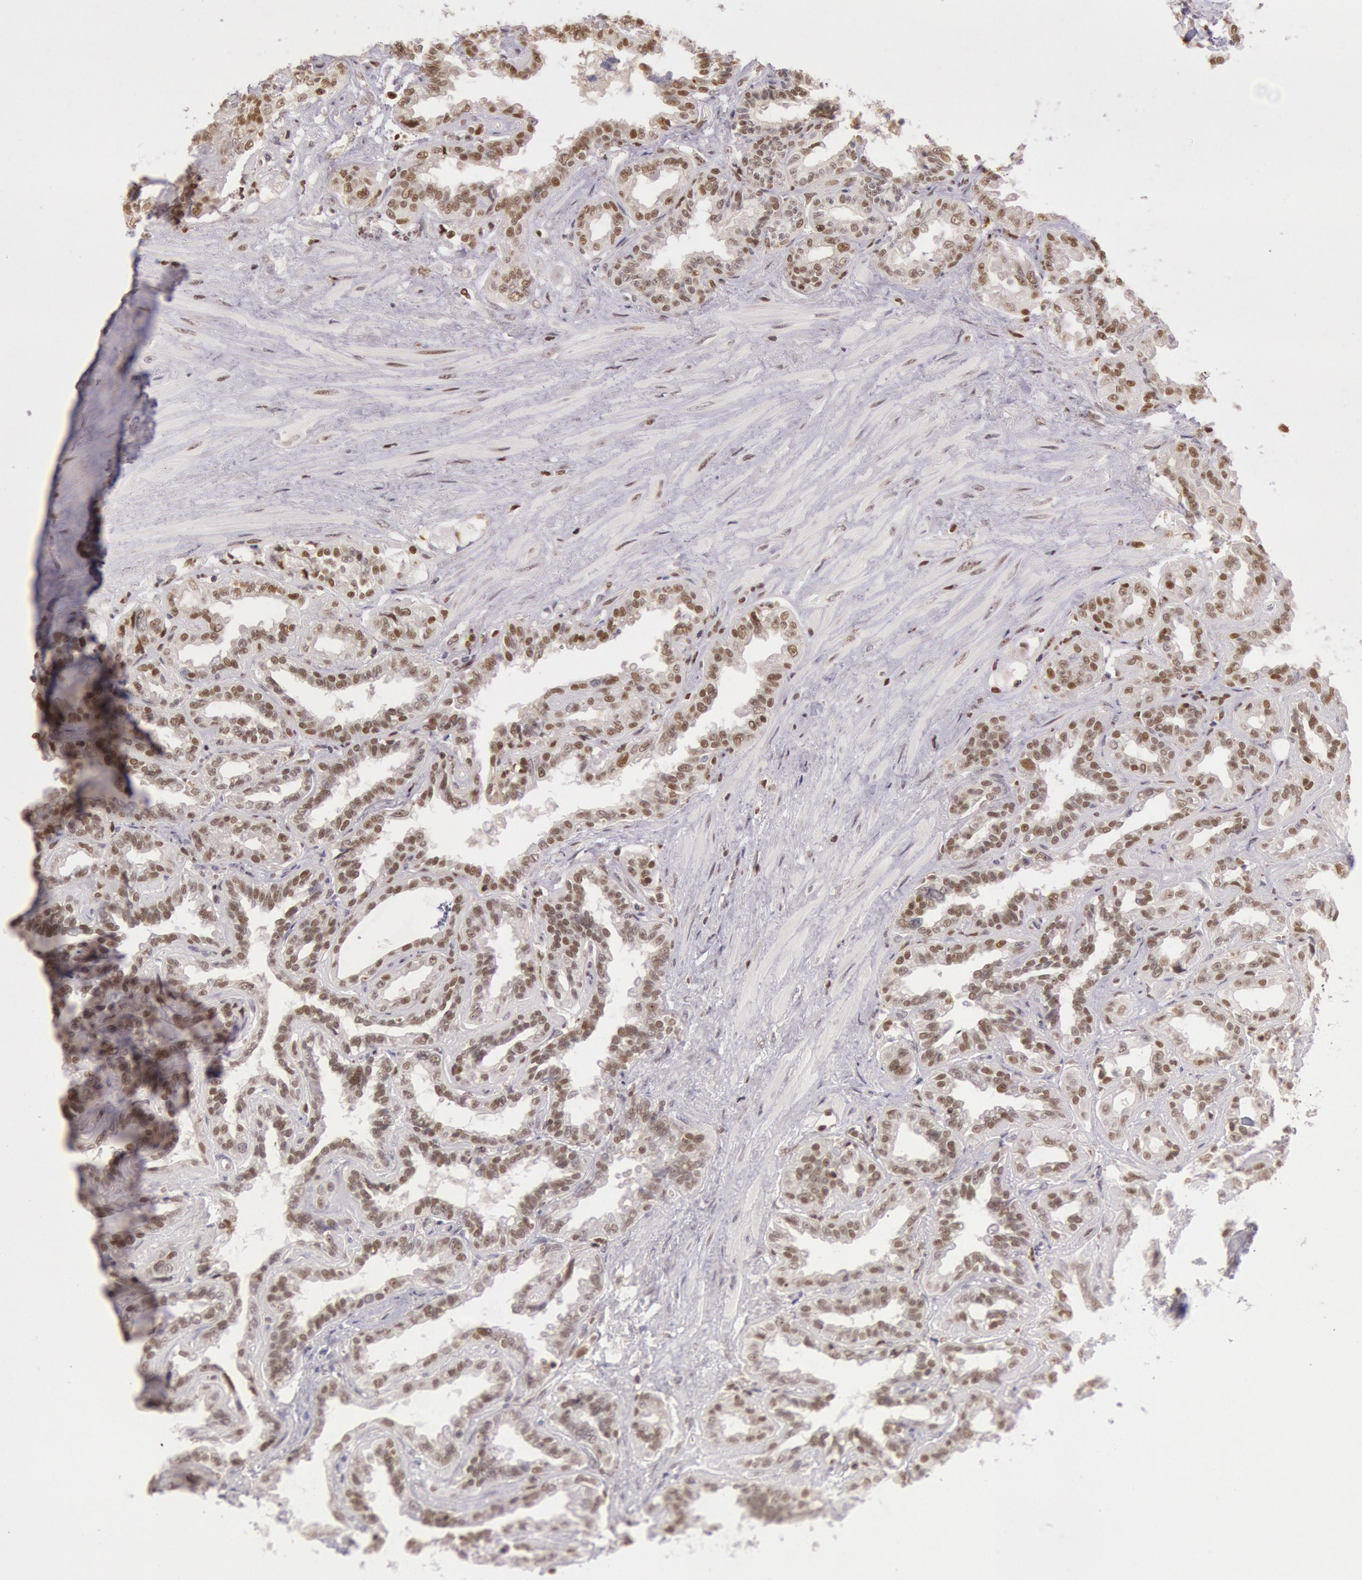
{"staining": {"intensity": "strong", "quantity": ">75%", "location": "nuclear"}, "tissue": "seminal vesicle", "cell_type": "Glandular cells", "image_type": "normal", "snomed": [{"axis": "morphology", "description": "Normal tissue, NOS"}, {"axis": "morphology", "description": "Inflammation, NOS"}, {"axis": "topography", "description": "Urinary bladder"}, {"axis": "topography", "description": "Prostate"}, {"axis": "topography", "description": "Seminal veicle"}], "caption": "Strong nuclear expression for a protein is present in approximately >75% of glandular cells of unremarkable seminal vesicle using immunohistochemistry (IHC).", "gene": "ESS2", "patient": {"sex": "male", "age": 82}}